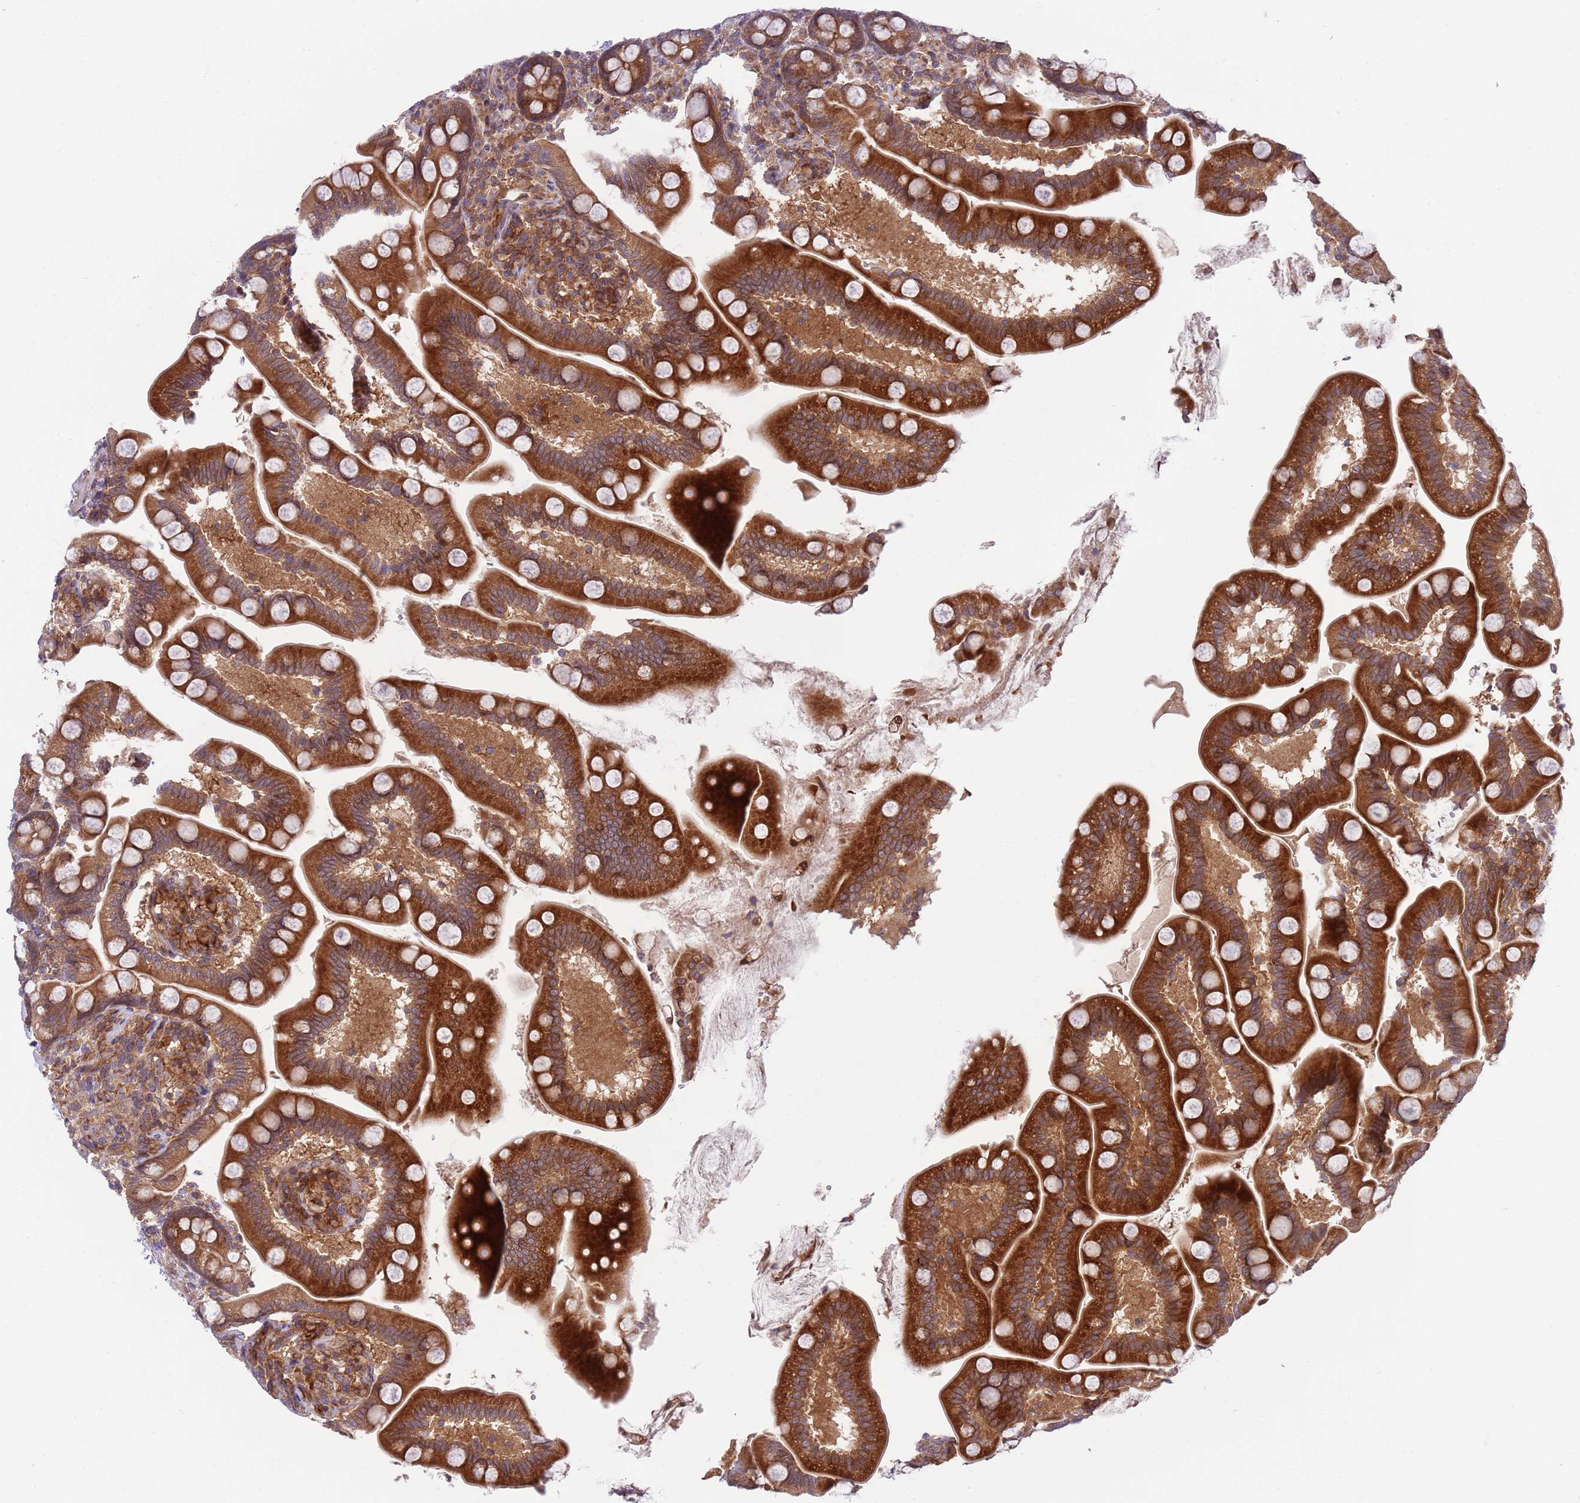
{"staining": {"intensity": "strong", "quantity": ">75%", "location": "cytoplasmic/membranous"}, "tissue": "small intestine", "cell_type": "Glandular cells", "image_type": "normal", "snomed": [{"axis": "morphology", "description": "Normal tissue, NOS"}, {"axis": "topography", "description": "Small intestine"}], "caption": "Normal small intestine exhibits strong cytoplasmic/membranous expression in about >75% of glandular cells, visualized by immunohistochemistry.", "gene": "GGA1", "patient": {"sex": "female", "age": 64}}